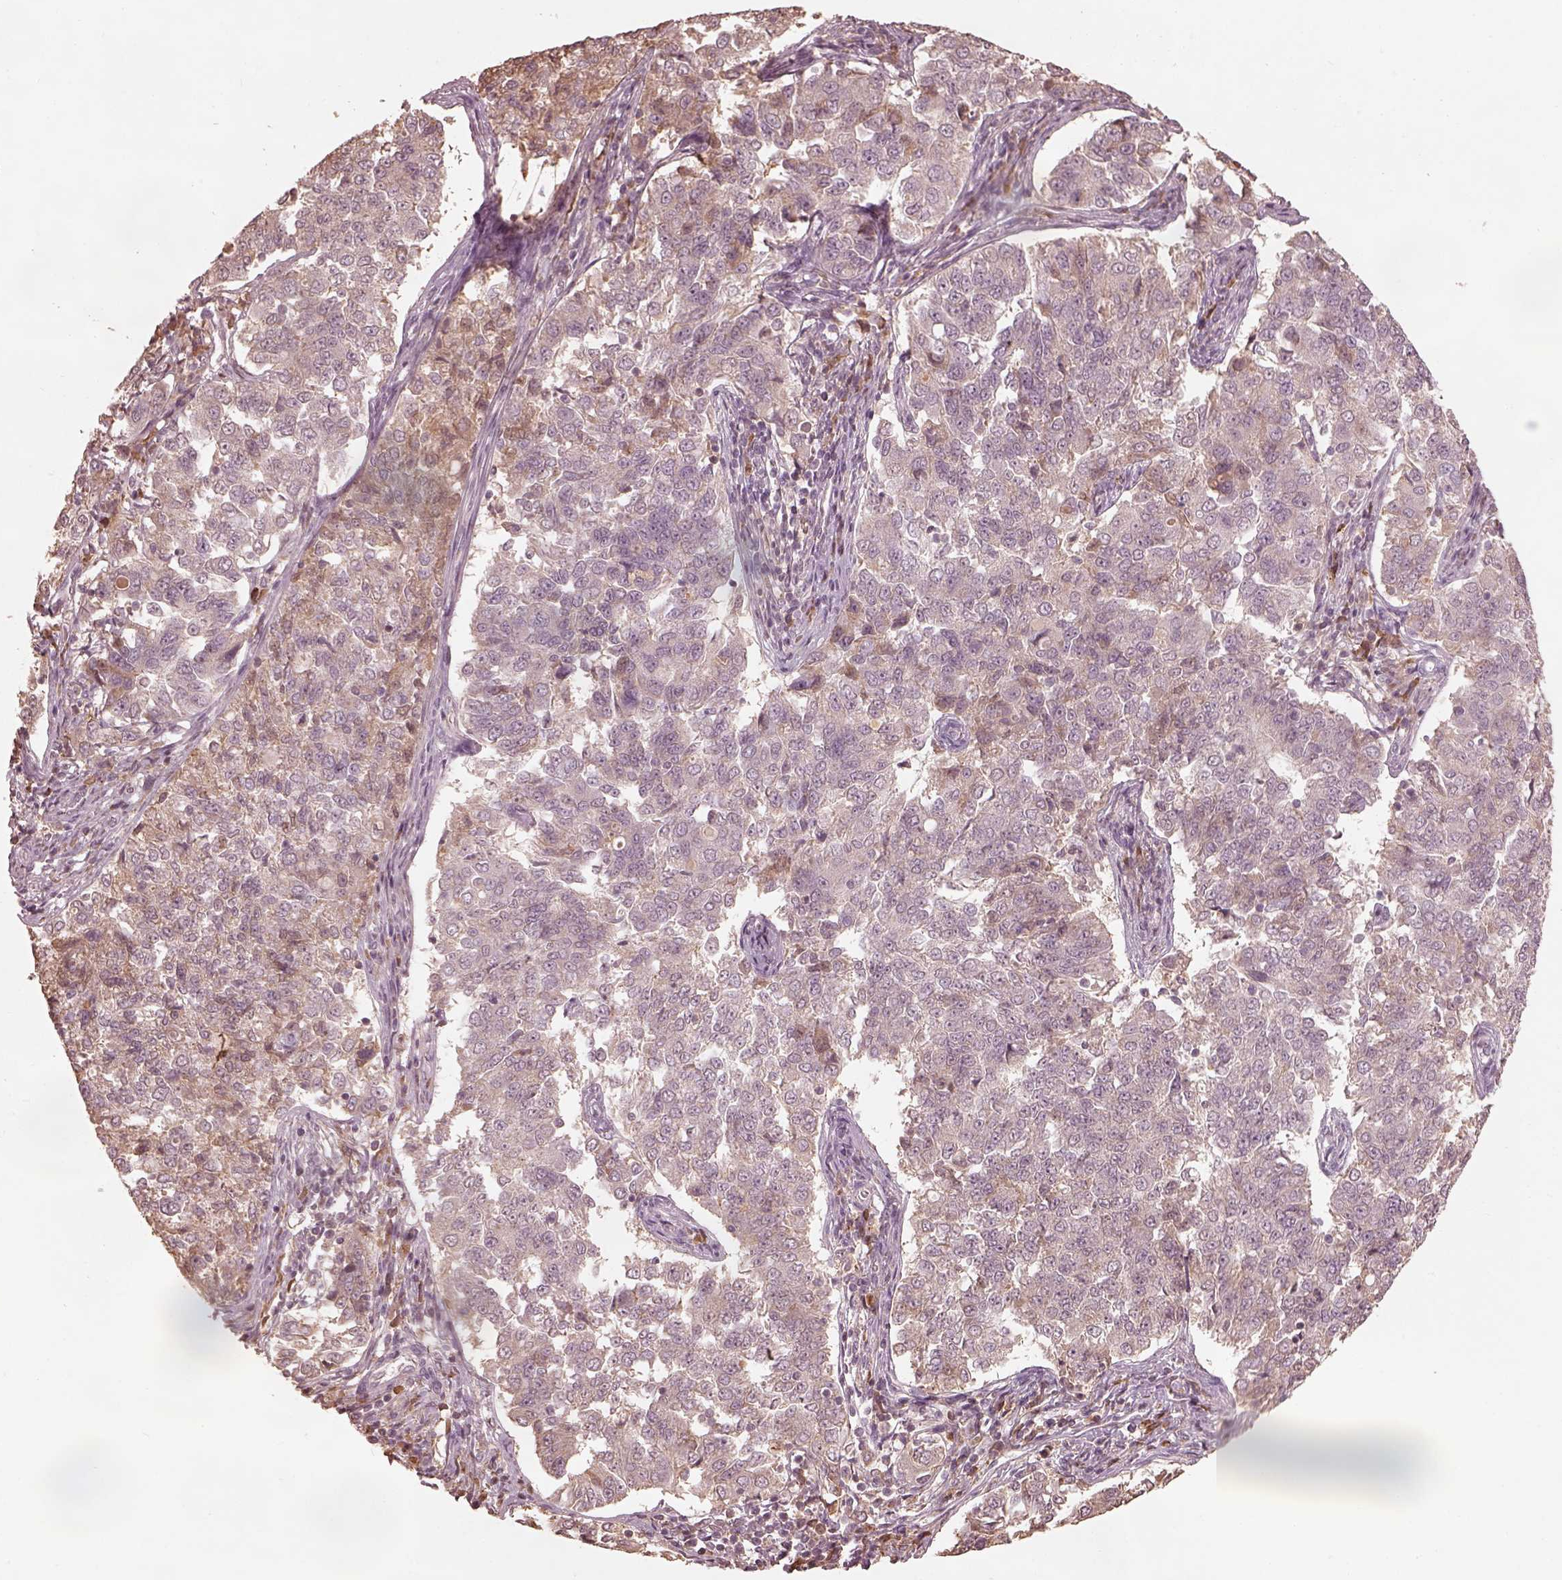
{"staining": {"intensity": "negative", "quantity": "none", "location": "none"}, "tissue": "endometrial cancer", "cell_type": "Tumor cells", "image_type": "cancer", "snomed": [{"axis": "morphology", "description": "Adenocarcinoma, NOS"}, {"axis": "topography", "description": "Endometrium"}], "caption": "An image of endometrial adenocarcinoma stained for a protein shows no brown staining in tumor cells.", "gene": "CALR3", "patient": {"sex": "female", "age": 43}}